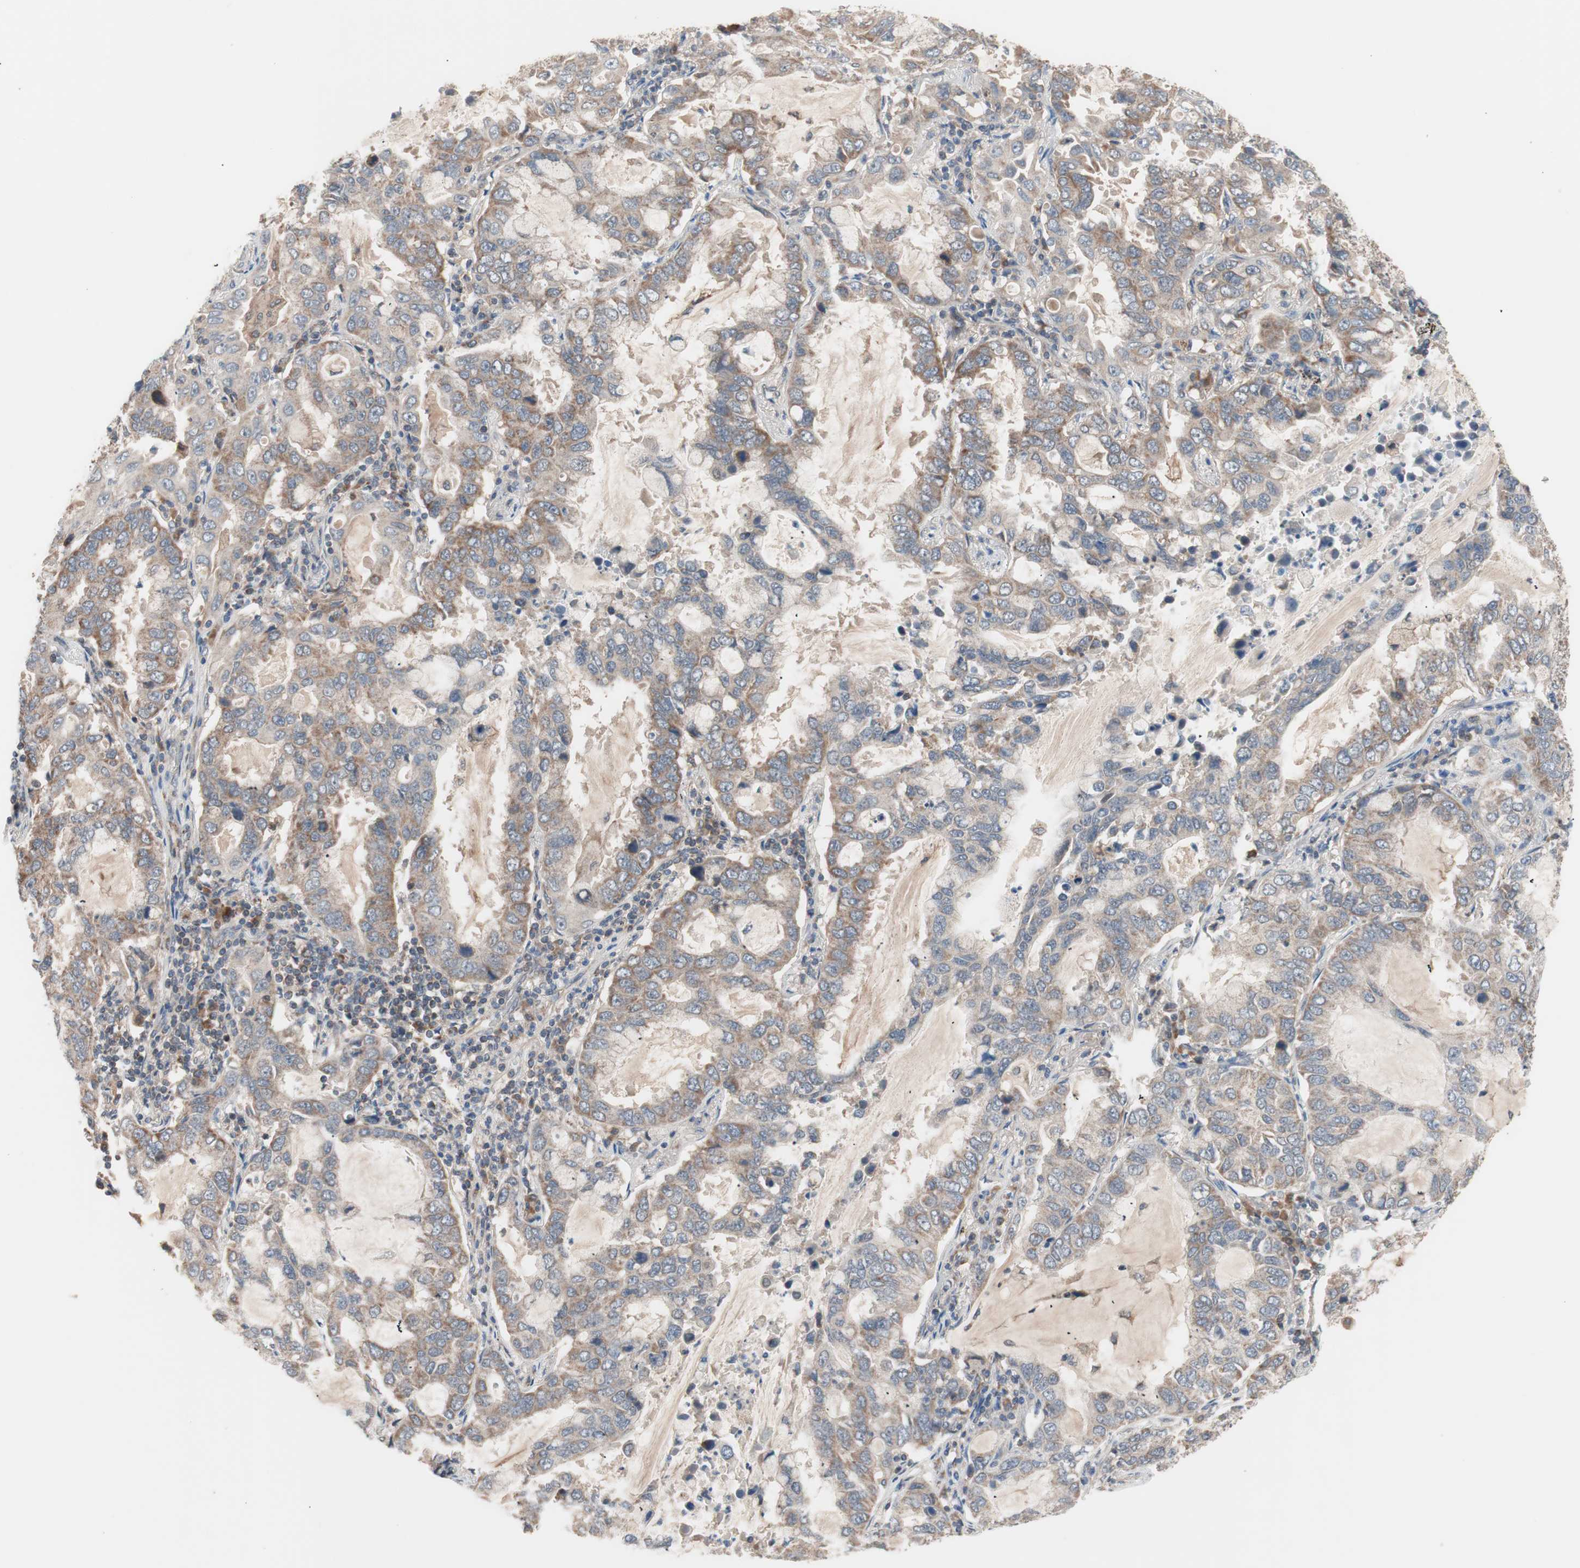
{"staining": {"intensity": "moderate", "quantity": ">75%", "location": "cytoplasmic/membranous"}, "tissue": "lung cancer", "cell_type": "Tumor cells", "image_type": "cancer", "snomed": [{"axis": "morphology", "description": "Adenocarcinoma, NOS"}, {"axis": "topography", "description": "Lung"}], "caption": "Immunohistochemical staining of adenocarcinoma (lung) displays medium levels of moderate cytoplasmic/membranous positivity in approximately >75% of tumor cells.", "gene": "HMBS", "patient": {"sex": "male", "age": 64}}